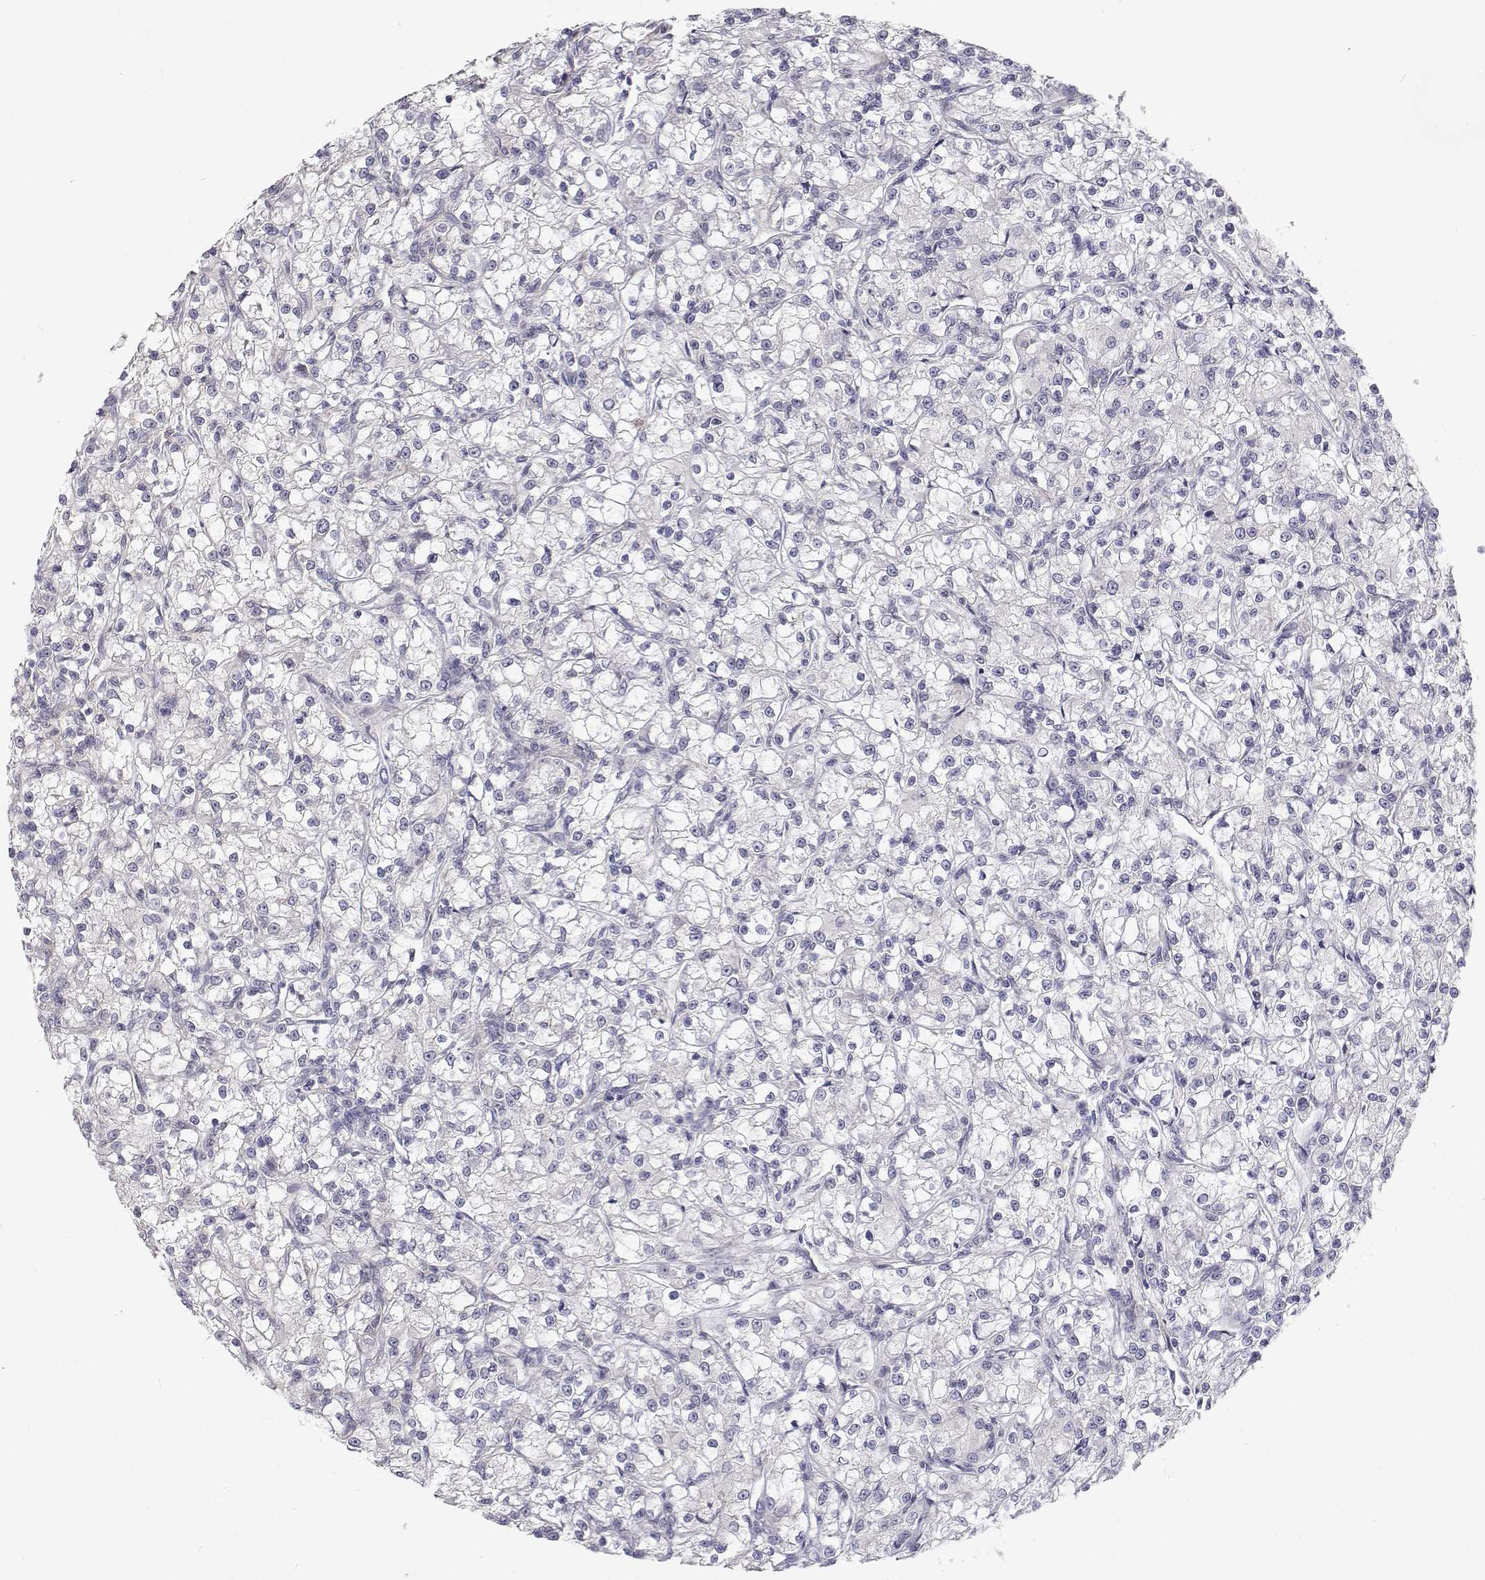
{"staining": {"intensity": "negative", "quantity": "none", "location": "none"}, "tissue": "renal cancer", "cell_type": "Tumor cells", "image_type": "cancer", "snomed": [{"axis": "morphology", "description": "Adenocarcinoma, NOS"}, {"axis": "topography", "description": "Kidney"}], "caption": "Immunohistochemistry of renal cancer (adenocarcinoma) displays no expression in tumor cells. Brightfield microscopy of immunohistochemistry stained with DAB (brown) and hematoxylin (blue), captured at high magnification.", "gene": "MYPN", "patient": {"sex": "female", "age": 59}}